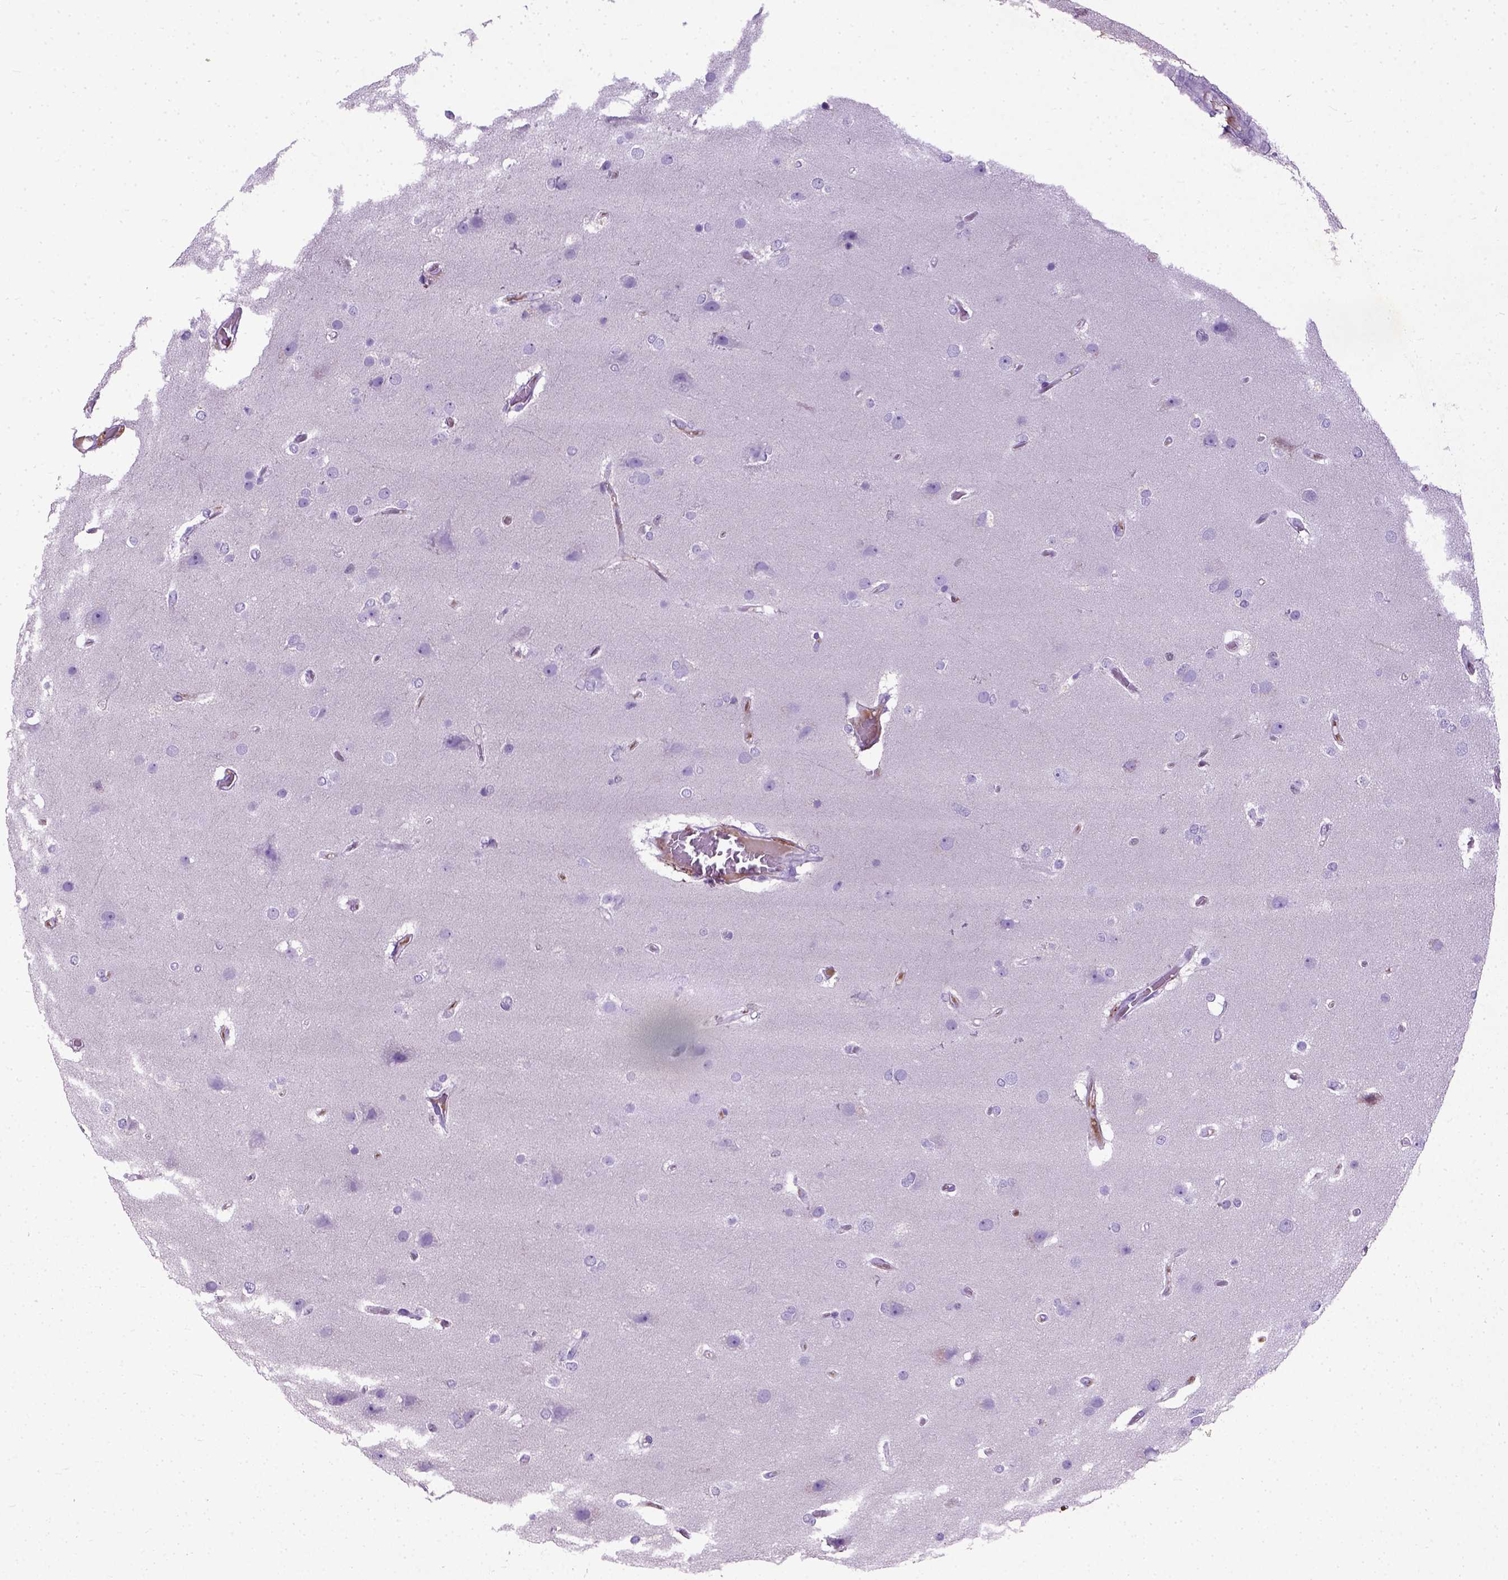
{"staining": {"intensity": "negative", "quantity": "none", "location": "none"}, "tissue": "glioma", "cell_type": "Tumor cells", "image_type": "cancer", "snomed": [{"axis": "morphology", "description": "Glioma, malignant, High grade"}, {"axis": "topography", "description": "Brain"}], "caption": "There is no significant expression in tumor cells of glioma. Nuclei are stained in blue.", "gene": "ADAMTS8", "patient": {"sex": "female", "age": 61}}